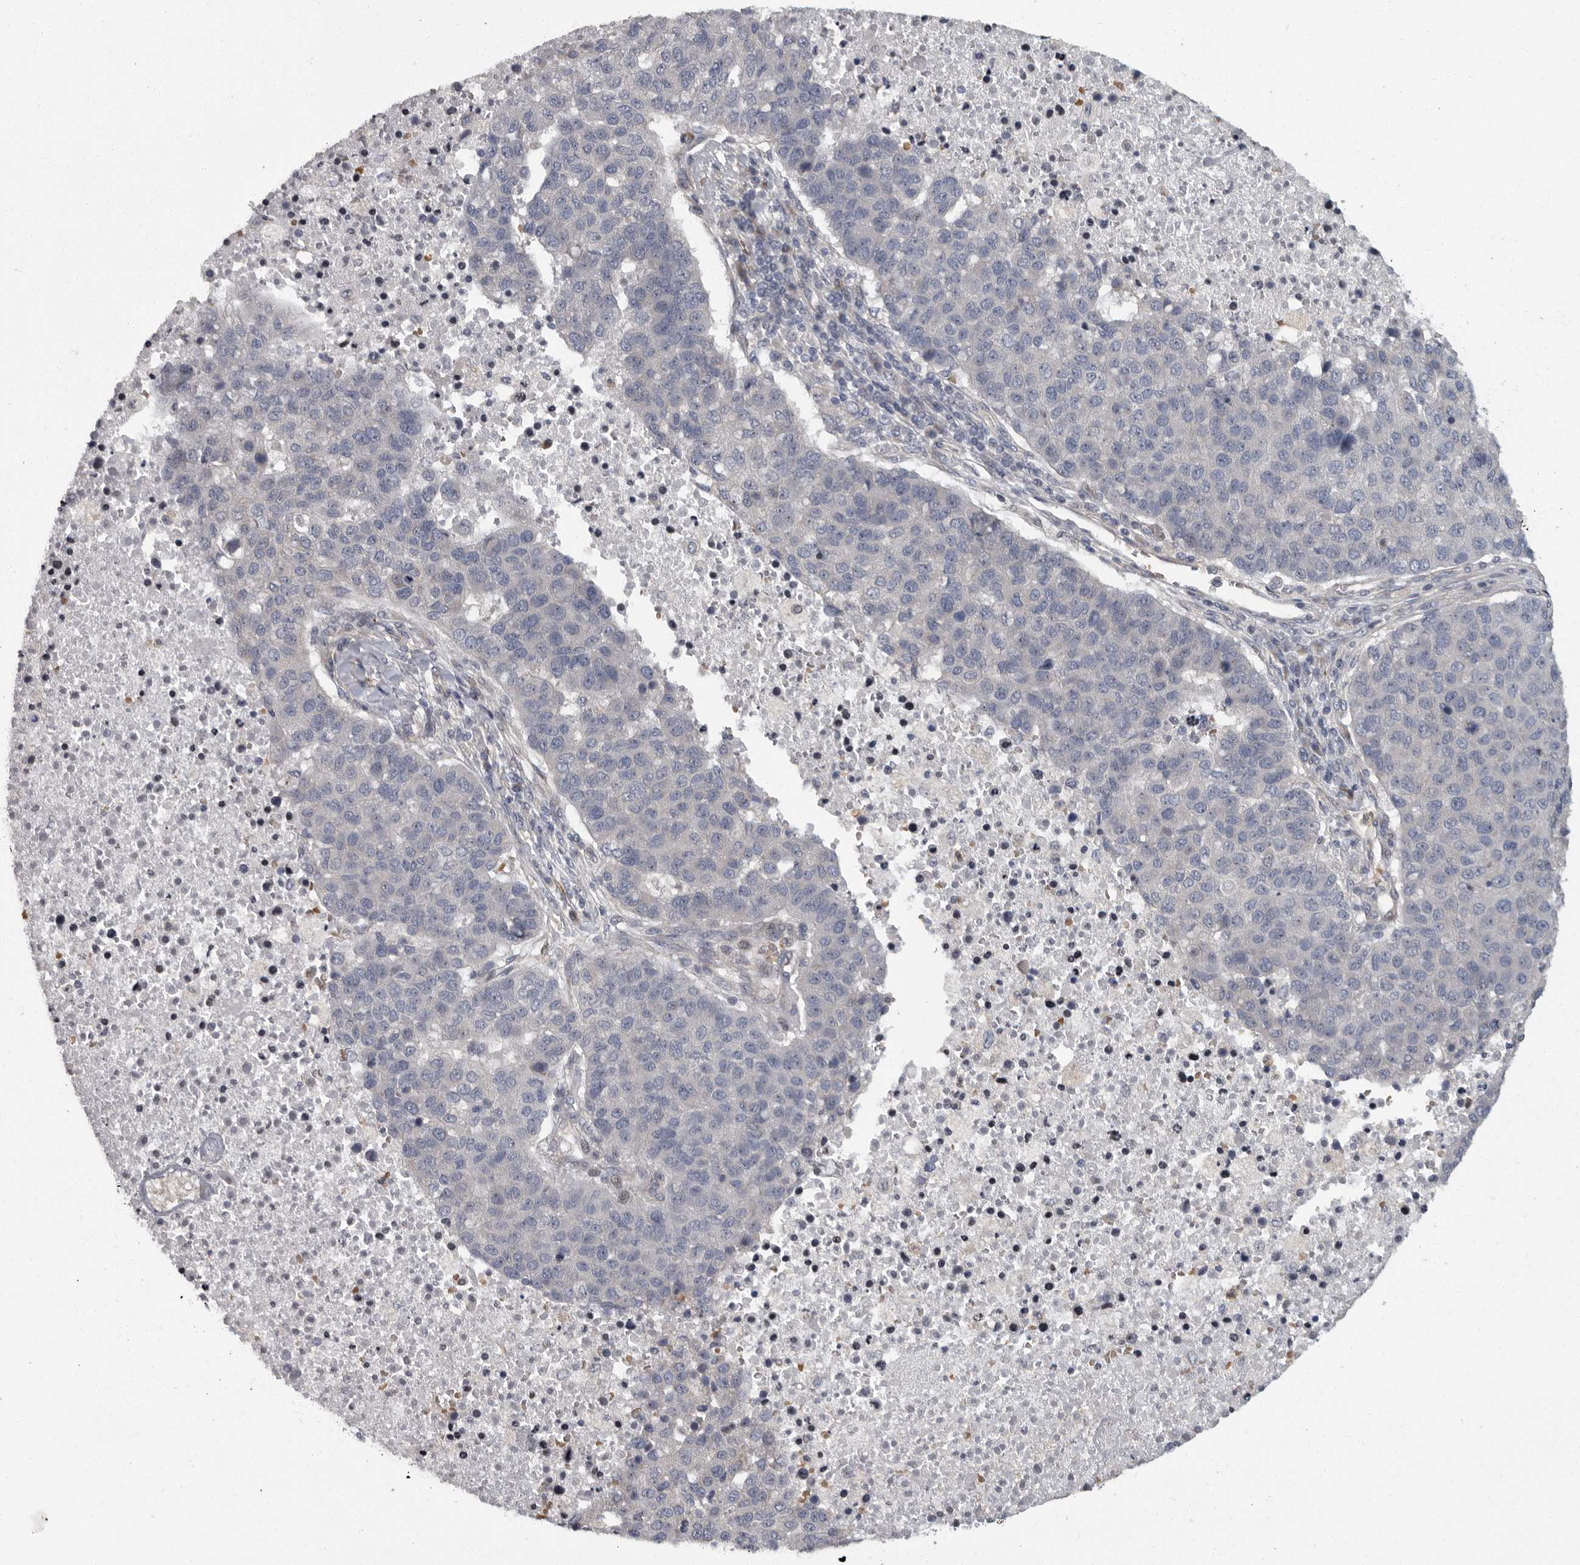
{"staining": {"intensity": "negative", "quantity": "none", "location": "none"}, "tissue": "pancreatic cancer", "cell_type": "Tumor cells", "image_type": "cancer", "snomed": [{"axis": "morphology", "description": "Adenocarcinoma, NOS"}, {"axis": "topography", "description": "Pancreas"}], "caption": "Tumor cells are negative for brown protein staining in pancreatic adenocarcinoma. (Stains: DAB immunohistochemistry with hematoxylin counter stain, Microscopy: brightfield microscopy at high magnification).", "gene": "PDCD11", "patient": {"sex": "female", "age": 61}}